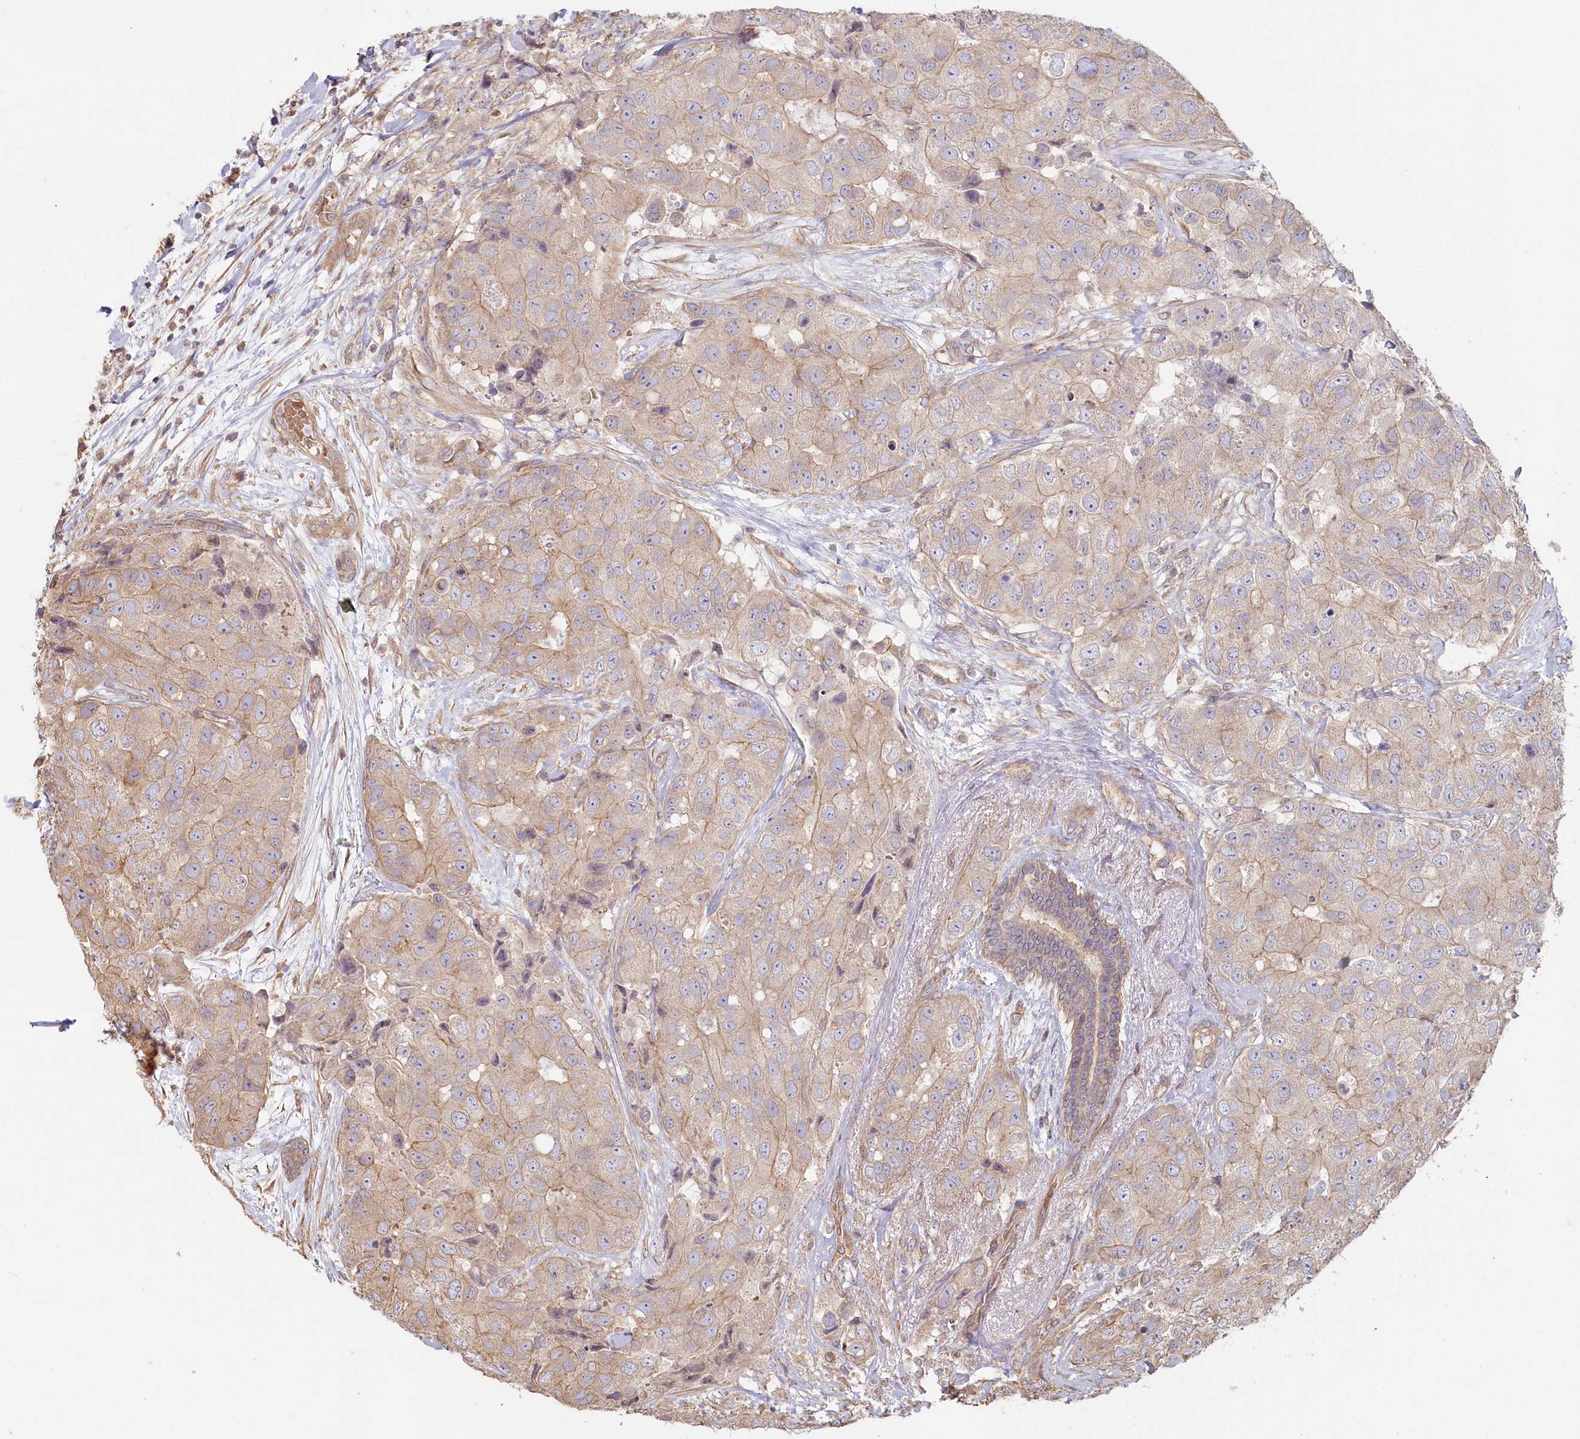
{"staining": {"intensity": "weak", "quantity": "25%-75%", "location": "cytoplasmic/membranous"}, "tissue": "breast cancer", "cell_type": "Tumor cells", "image_type": "cancer", "snomed": [{"axis": "morphology", "description": "Duct carcinoma"}, {"axis": "topography", "description": "Breast"}], "caption": "Immunohistochemistry (IHC) of human breast infiltrating ductal carcinoma reveals low levels of weak cytoplasmic/membranous positivity in approximately 25%-75% of tumor cells. (Stains: DAB in brown, nuclei in blue, Microscopy: brightfield microscopy at high magnification).", "gene": "TCHP", "patient": {"sex": "female", "age": 62}}